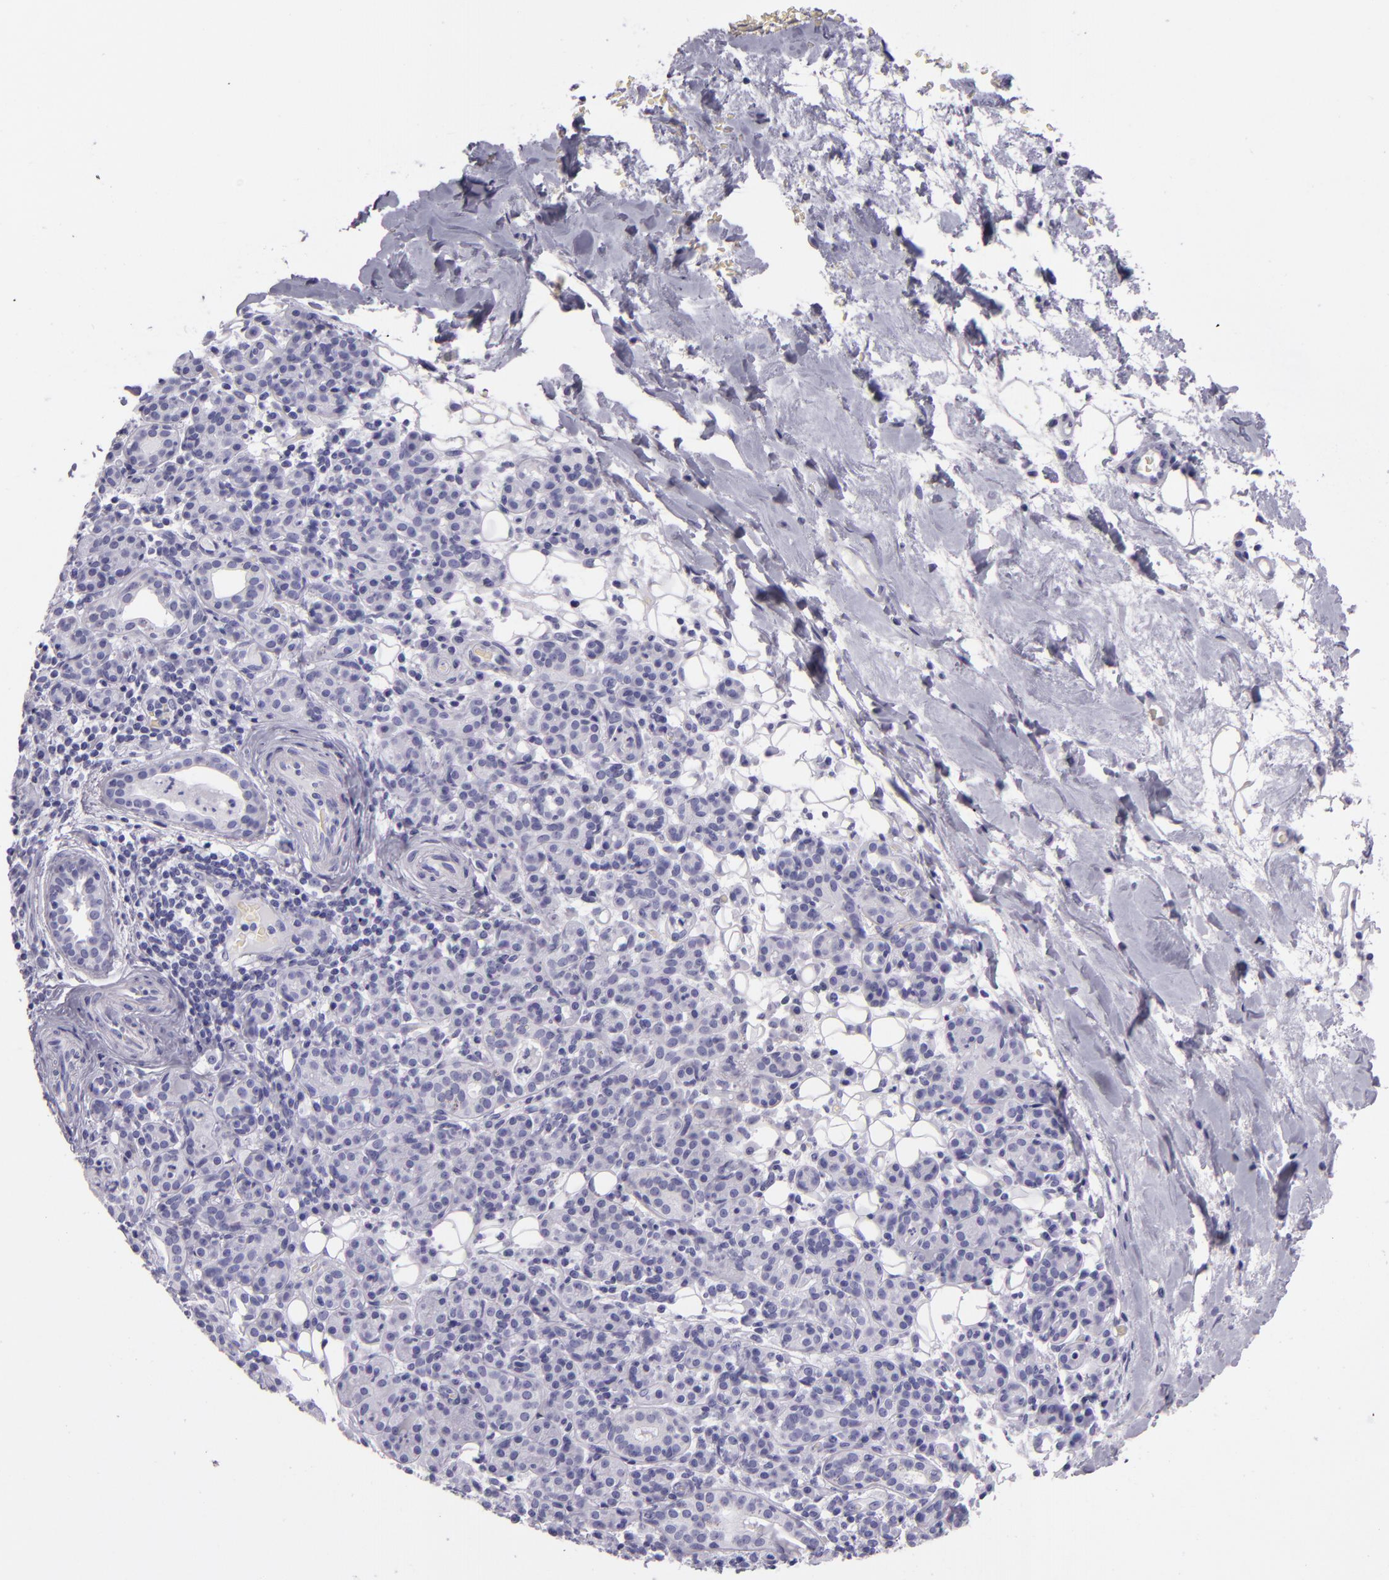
{"staining": {"intensity": "negative", "quantity": "none", "location": "none"}, "tissue": "skin cancer", "cell_type": "Tumor cells", "image_type": "cancer", "snomed": [{"axis": "morphology", "description": "Squamous cell carcinoma, NOS"}, {"axis": "topography", "description": "Skin"}], "caption": "Immunohistochemistry (IHC) photomicrograph of neoplastic tissue: human squamous cell carcinoma (skin) stained with DAB exhibits no significant protein staining in tumor cells.", "gene": "CR2", "patient": {"sex": "male", "age": 84}}